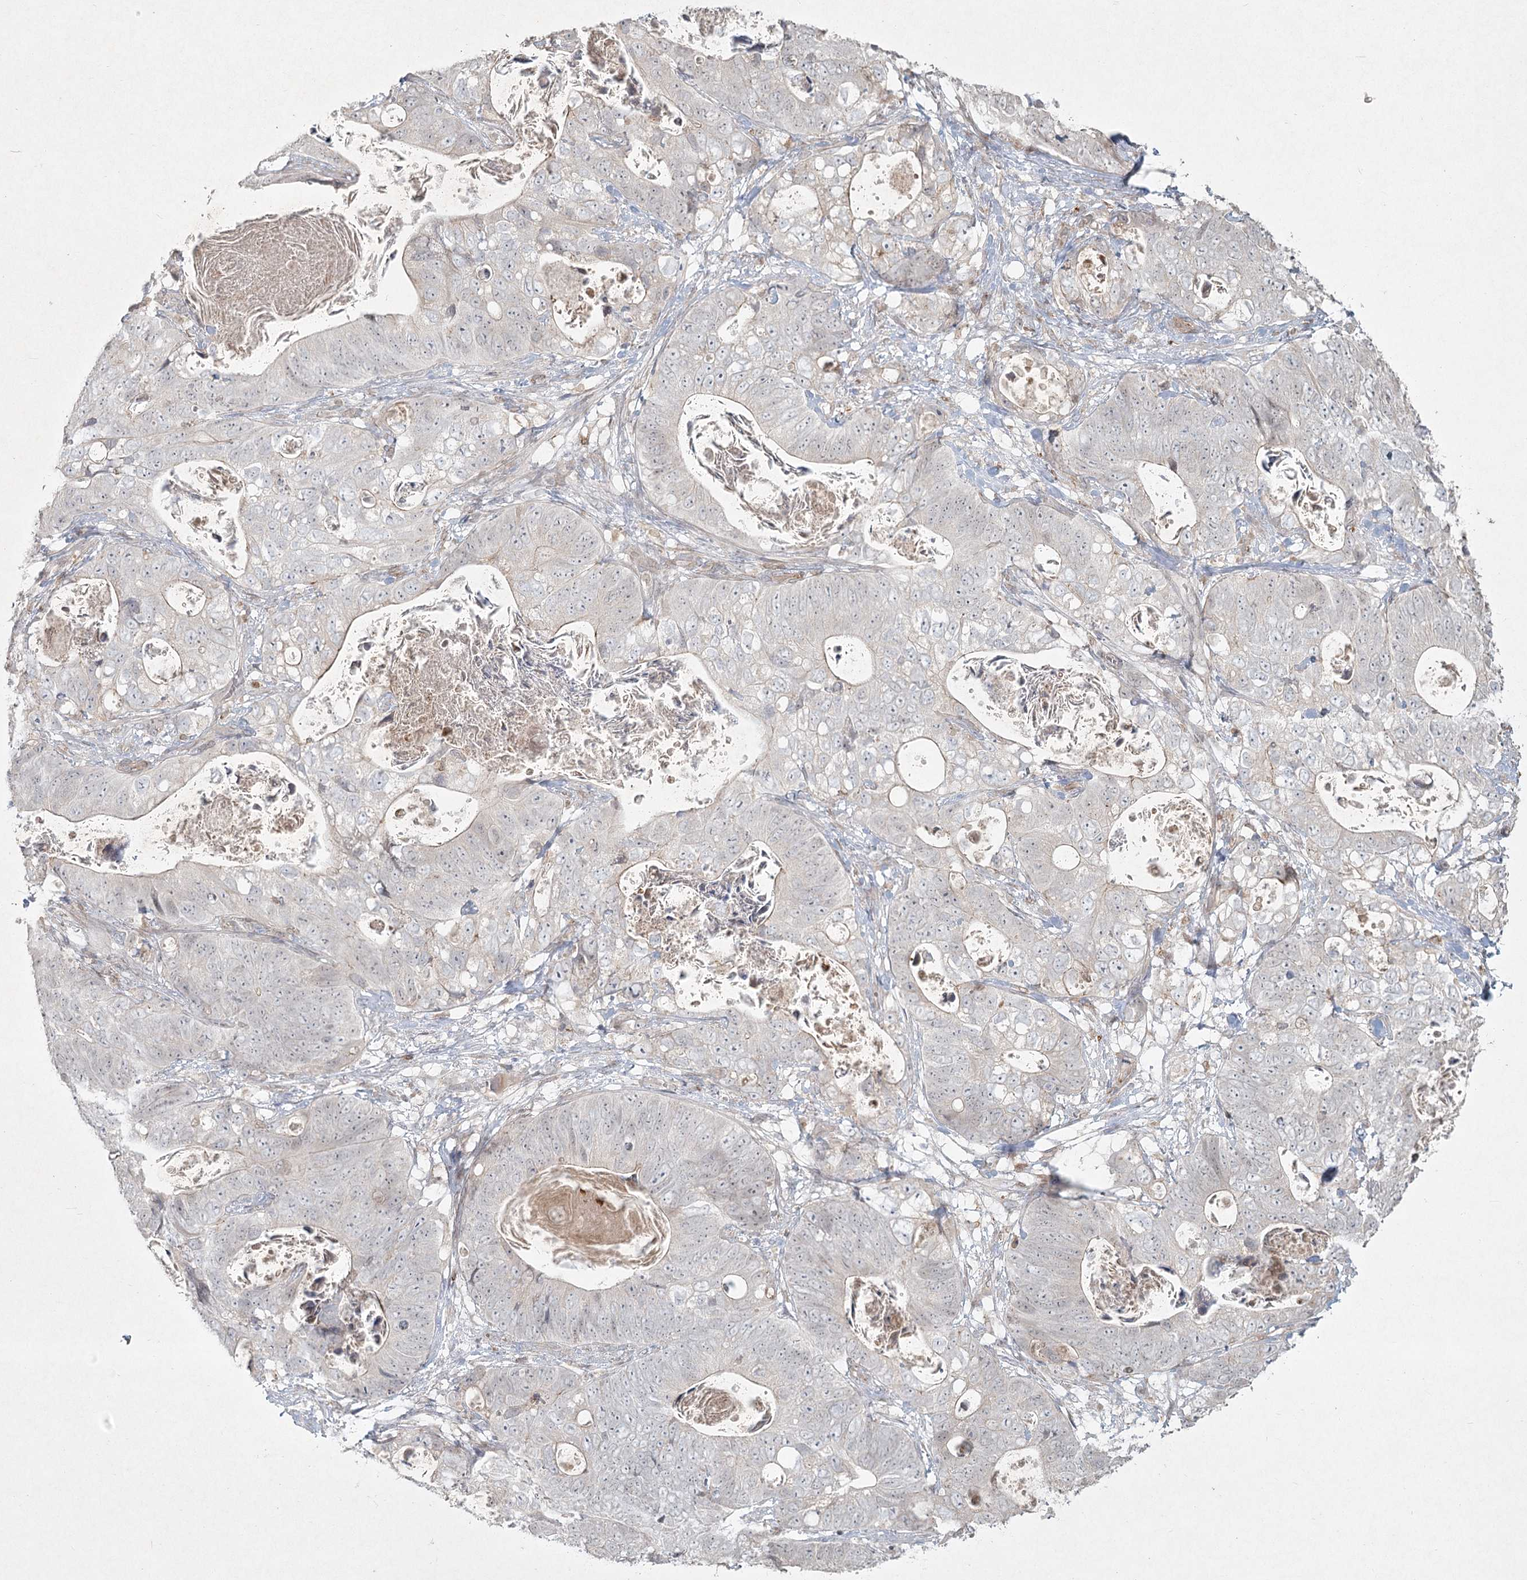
{"staining": {"intensity": "negative", "quantity": "none", "location": "none"}, "tissue": "stomach cancer", "cell_type": "Tumor cells", "image_type": "cancer", "snomed": [{"axis": "morphology", "description": "Normal tissue, NOS"}, {"axis": "morphology", "description": "Adenocarcinoma, NOS"}, {"axis": "topography", "description": "Stomach"}], "caption": "Tumor cells are negative for protein expression in human stomach adenocarcinoma. The staining was performed using DAB to visualize the protein expression in brown, while the nuclei were stained in blue with hematoxylin (Magnification: 20x).", "gene": "LRP2BP", "patient": {"sex": "female", "age": 89}}